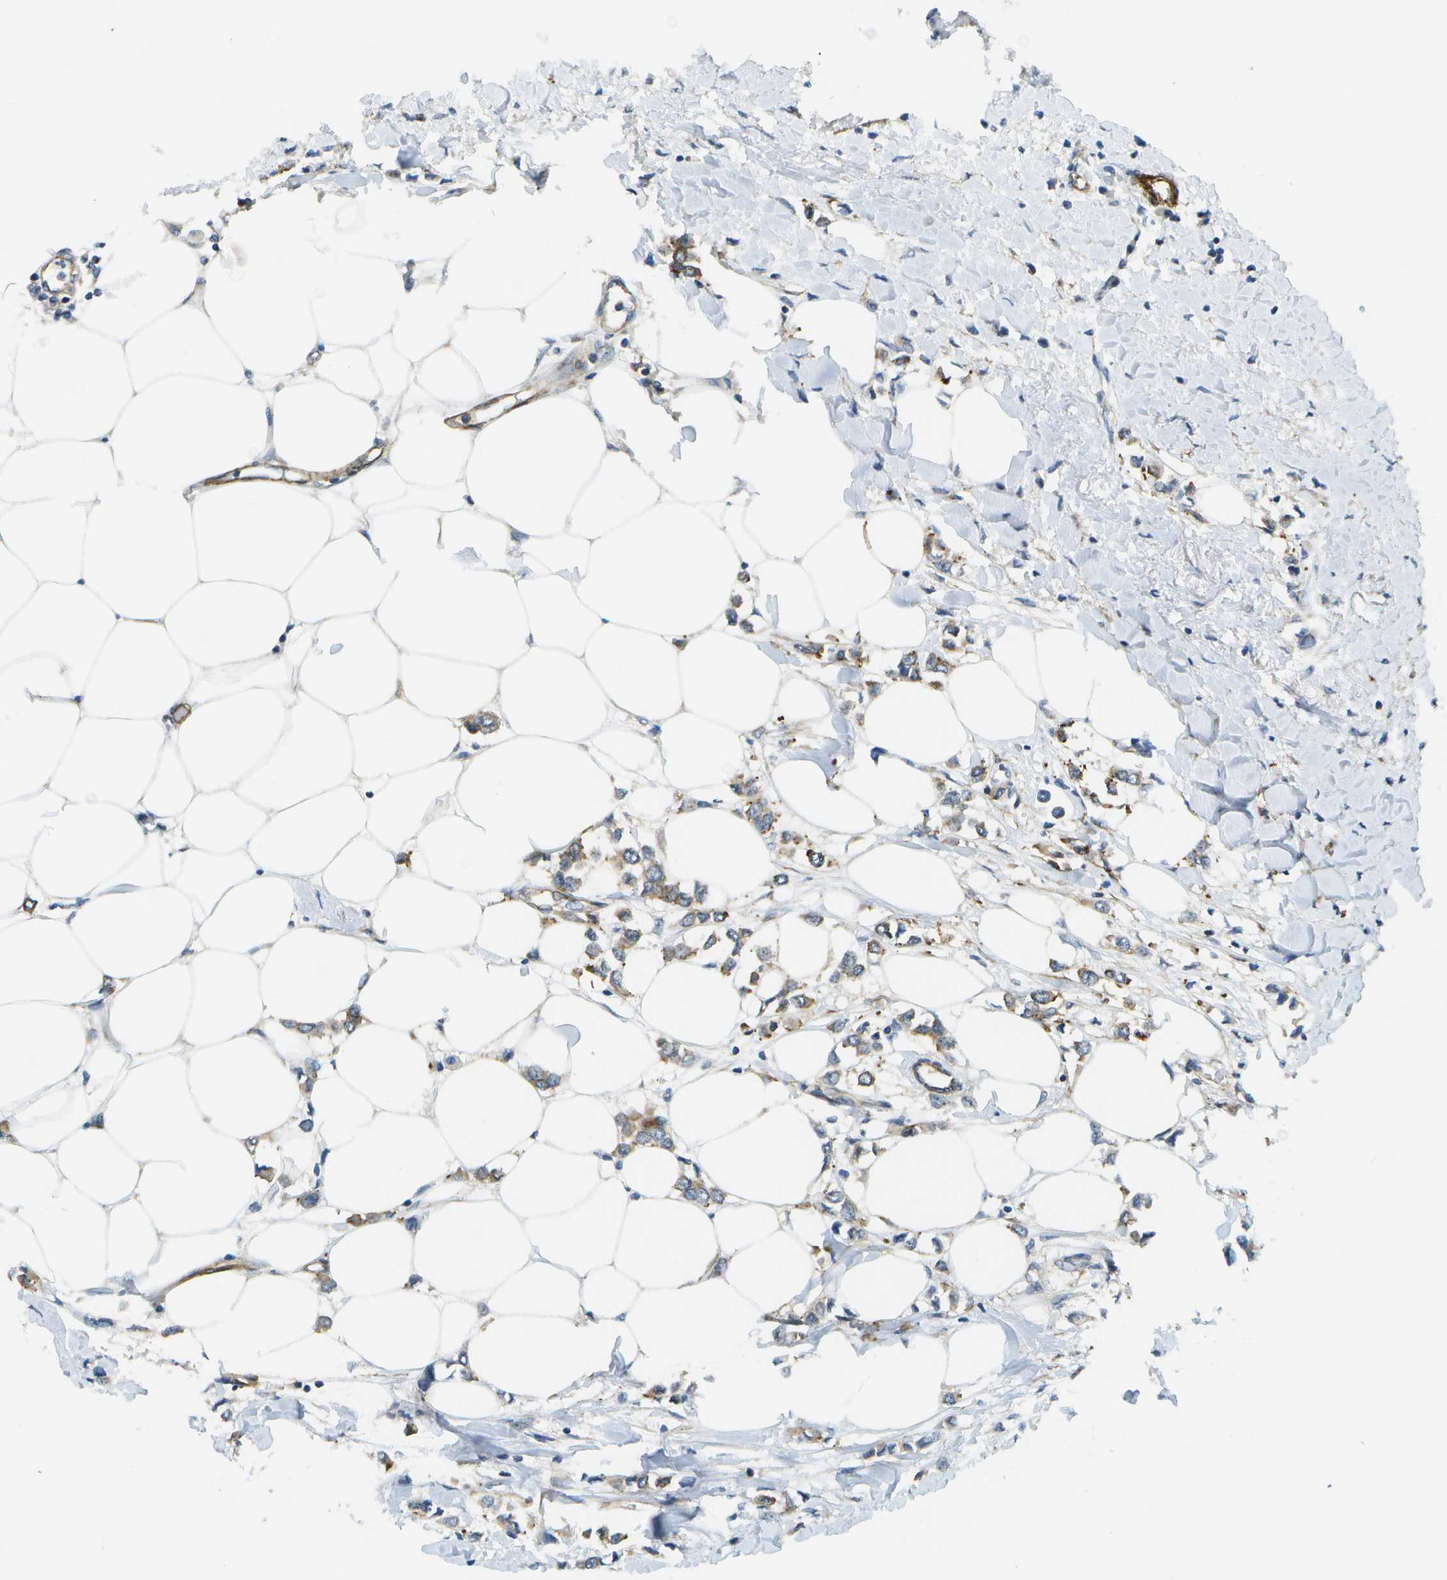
{"staining": {"intensity": "weak", "quantity": ">75%", "location": "cytoplasmic/membranous"}, "tissue": "breast cancer", "cell_type": "Tumor cells", "image_type": "cancer", "snomed": [{"axis": "morphology", "description": "Lobular carcinoma"}, {"axis": "topography", "description": "Breast"}], "caption": "Human breast cancer stained with a protein marker exhibits weak staining in tumor cells.", "gene": "KIAA0040", "patient": {"sex": "female", "age": 51}}